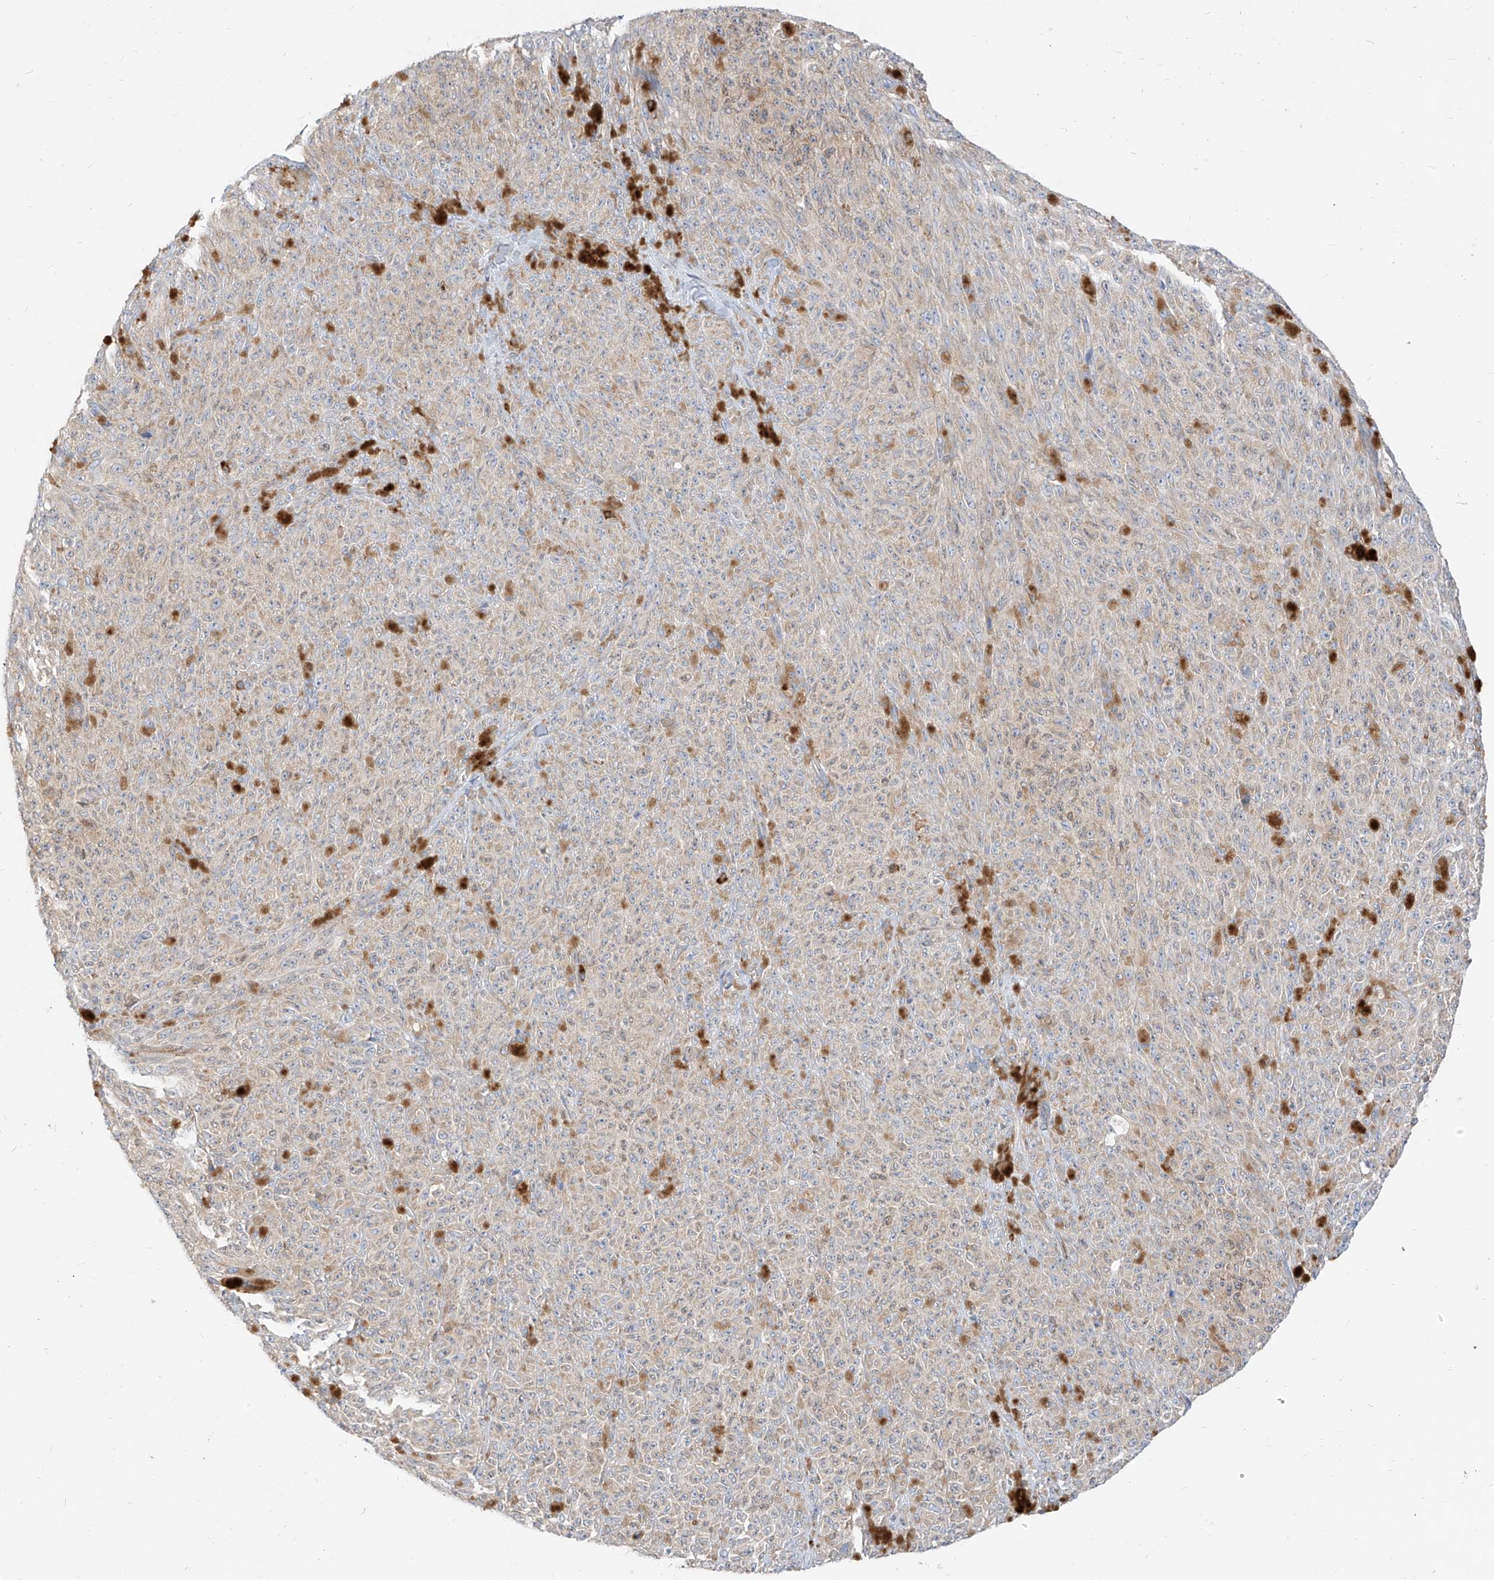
{"staining": {"intensity": "weak", "quantity": "25%-75%", "location": "cytoplasmic/membranous"}, "tissue": "melanoma", "cell_type": "Tumor cells", "image_type": "cancer", "snomed": [{"axis": "morphology", "description": "Malignant melanoma, NOS"}, {"axis": "topography", "description": "Skin"}], "caption": "IHC (DAB) staining of human malignant melanoma displays weak cytoplasmic/membranous protein positivity in approximately 25%-75% of tumor cells.", "gene": "STT3A", "patient": {"sex": "female", "age": 82}}